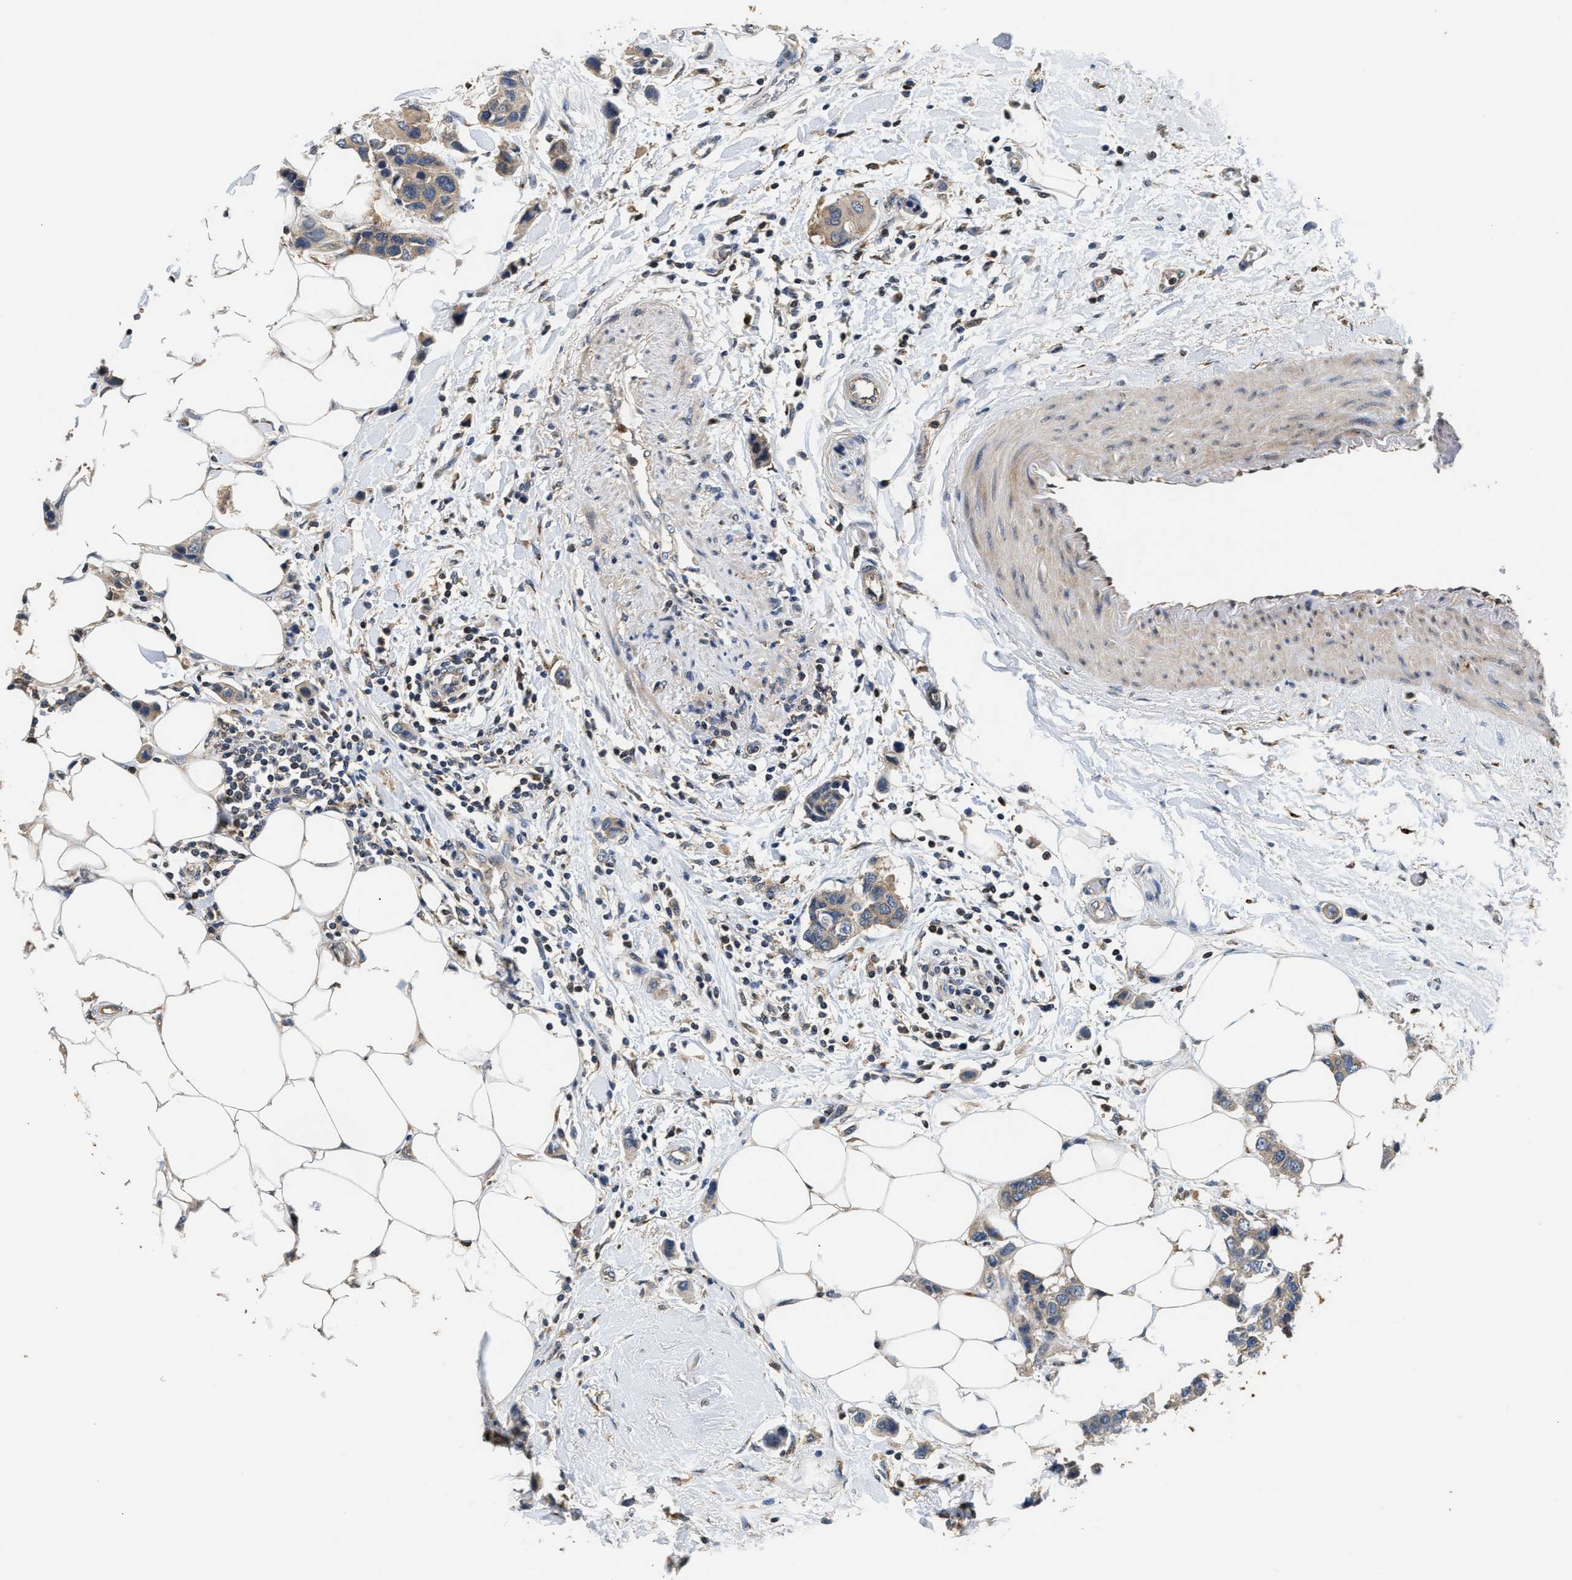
{"staining": {"intensity": "moderate", "quantity": ">75%", "location": "cytoplasmic/membranous"}, "tissue": "breast cancer", "cell_type": "Tumor cells", "image_type": "cancer", "snomed": [{"axis": "morphology", "description": "Normal tissue, NOS"}, {"axis": "morphology", "description": "Duct carcinoma"}, {"axis": "topography", "description": "Breast"}], "caption": "An immunohistochemistry image of tumor tissue is shown. Protein staining in brown labels moderate cytoplasmic/membranous positivity in breast cancer within tumor cells. (DAB = brown stain, brightfield microscopy at high magnification).", "gene": "CHUK", "patient": {"sex": "female", "age": 50}}